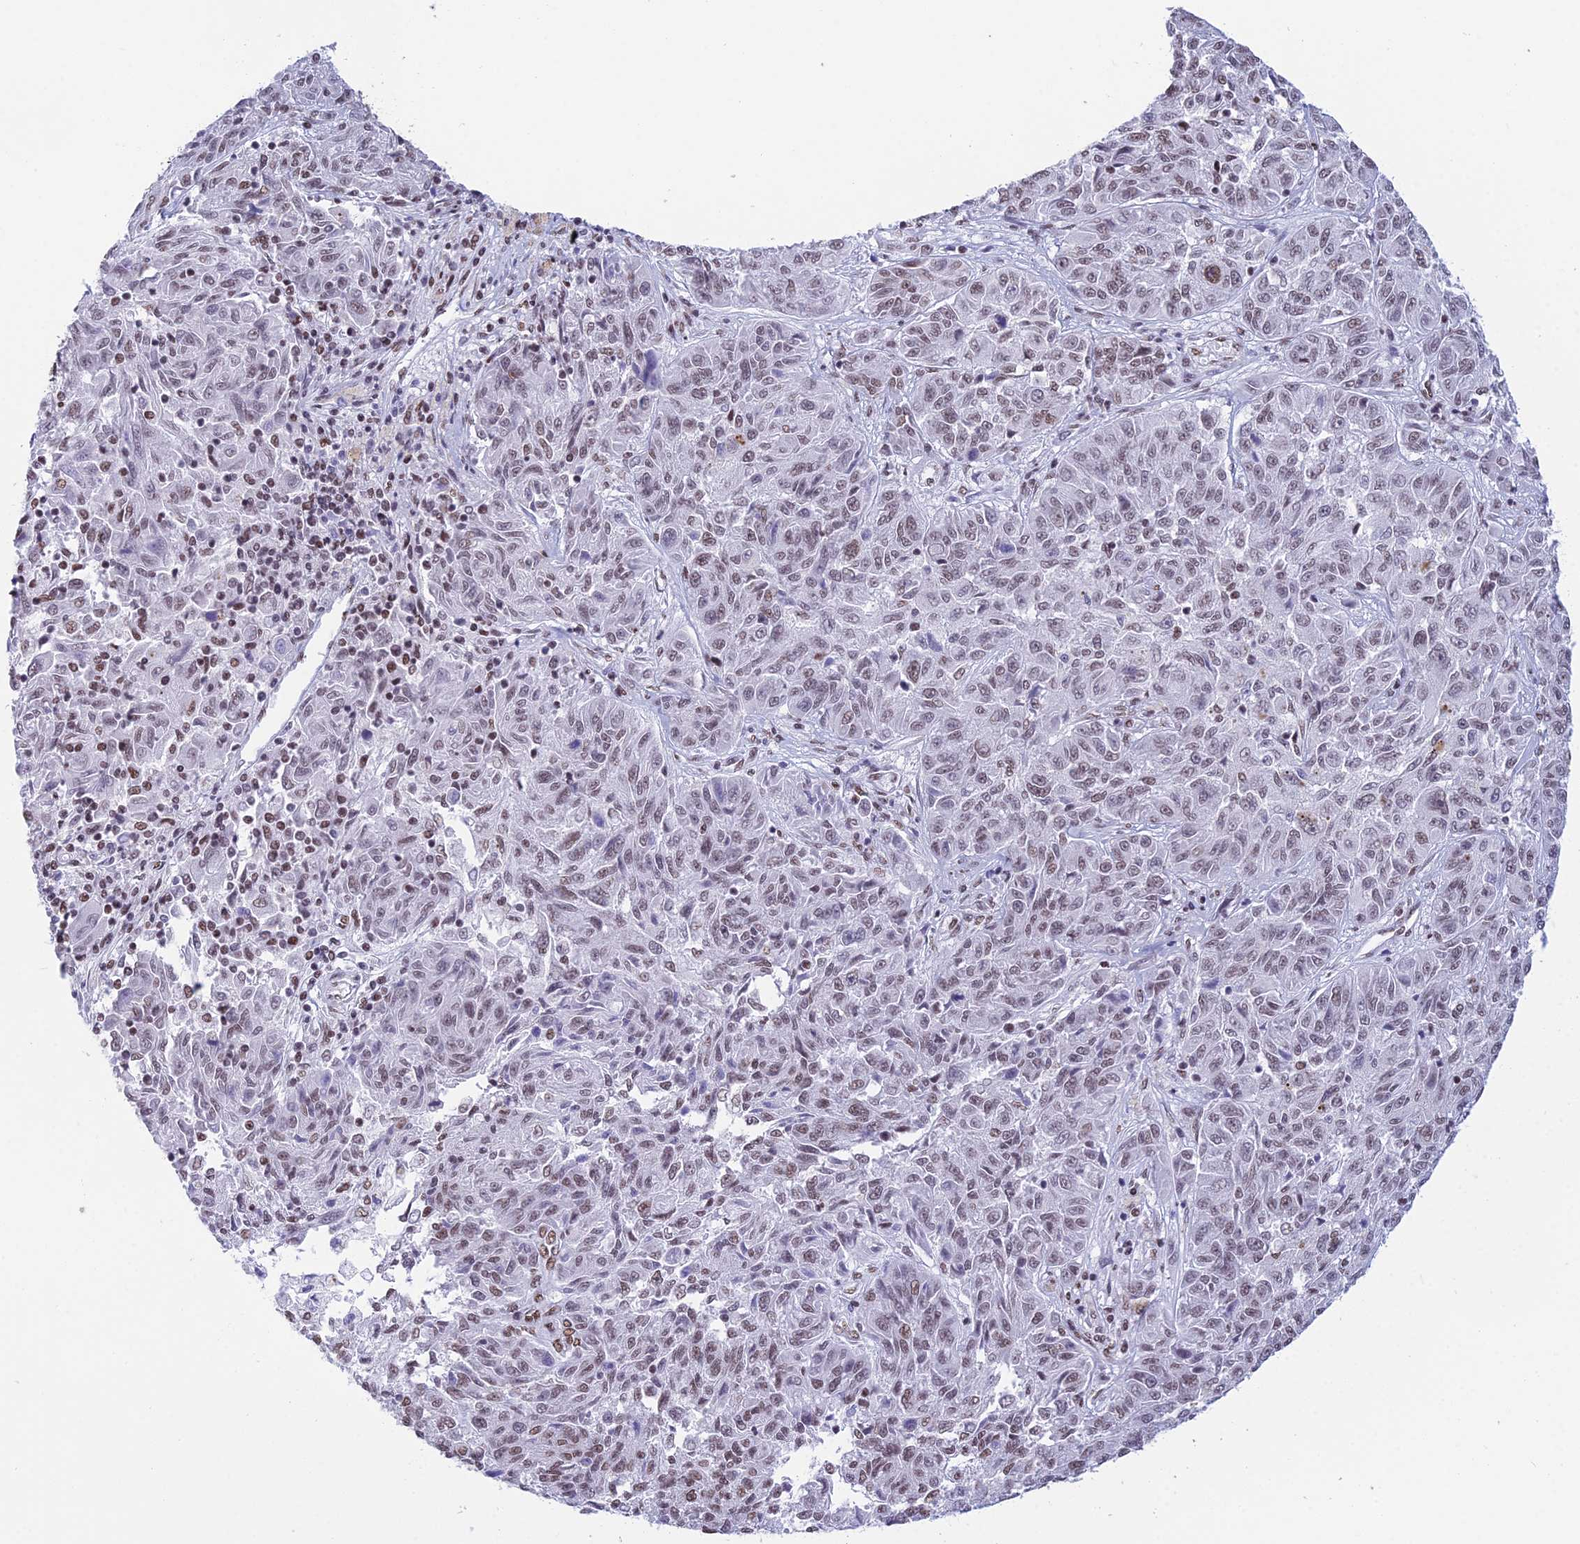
{"staining": {"intensity": "moderate", "quantity": "25%-75%", "location": "nuclear"}, "tissue": "melanoma", "cell_type": "Tumor cells", "image_type": "cancer", "snomed": [{"axis": "morphology", "description": "Malignant melanoma, NOS"}, {"axis": "topography", "description": "Skin"}], "caption": "A high-resolution image shows immunohistochemistry staining of melanoma, which shows moderate nuclear positivity in about 25%-75% of tumor cells. Using DAB (3,3'-diaminobenzidine) (brown) and hematoxylin (blue) stains, captured at high magnification using brightfield microscopy.", "gene": "CDC26", "patient": {"sex": "male", "age": 53}}